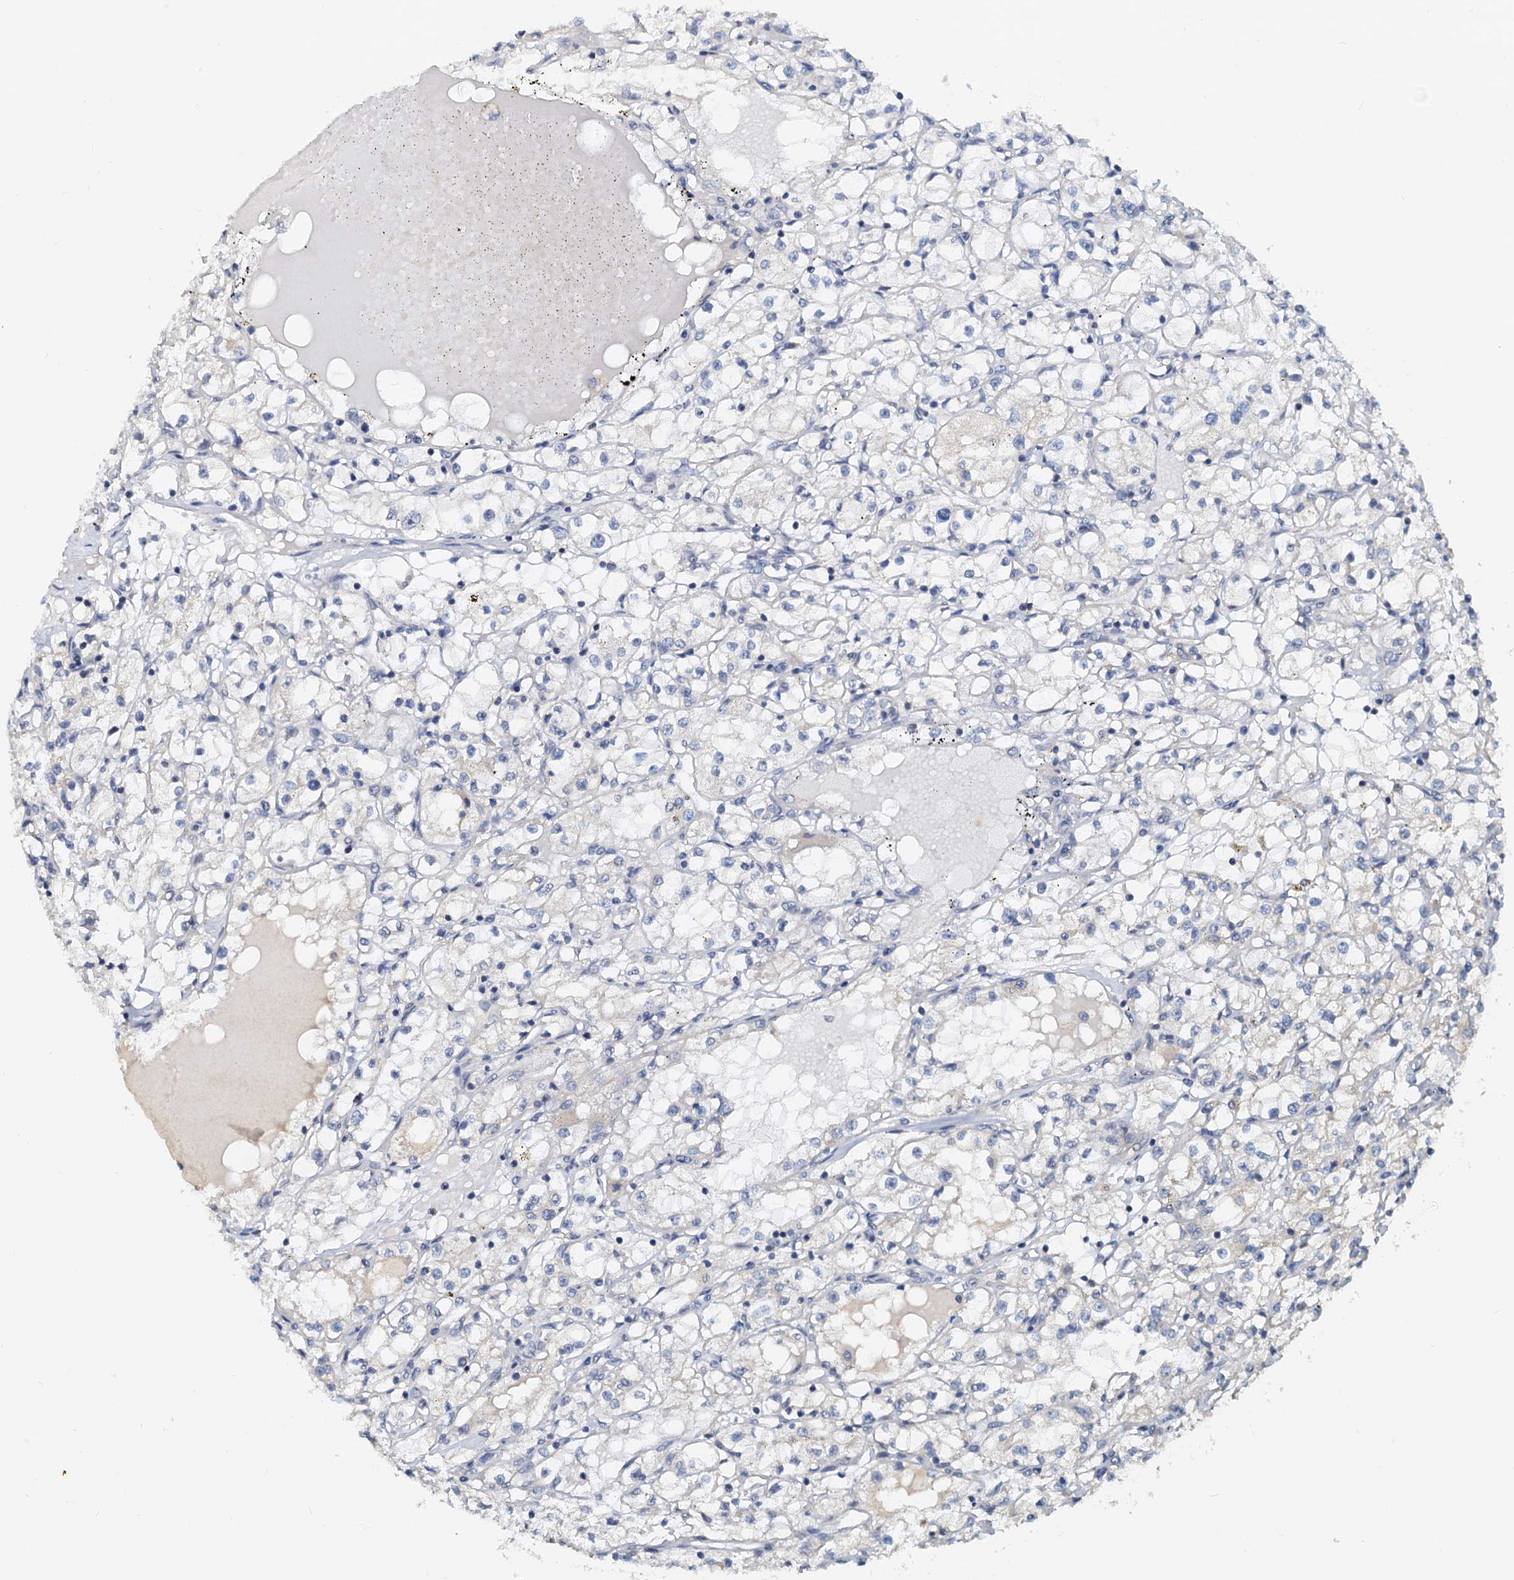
{"staining": {"intensity": "negative", "quantity": "none", "location": "none"}, "tissue": "renal cancer", "cell_type": "Tumor cells", "image_type": "cancer", "snomed": [{"axis": "morphology", "description": "Adenocarcinoma, NOS"}, {"axis": "topography", "description": "Kidney"}], "caption": "IHC image of renal adenocarcinoma stained for a protein (brown), which displays no positivity in tumor cells. The staining is performed using DAB (3,3'-diaminobenzidine) brown chromogen with nuclei counter-stained in using hematoxylin.", "gene": "PTGES3", "patient": {"sex": "male", "age": 56}}